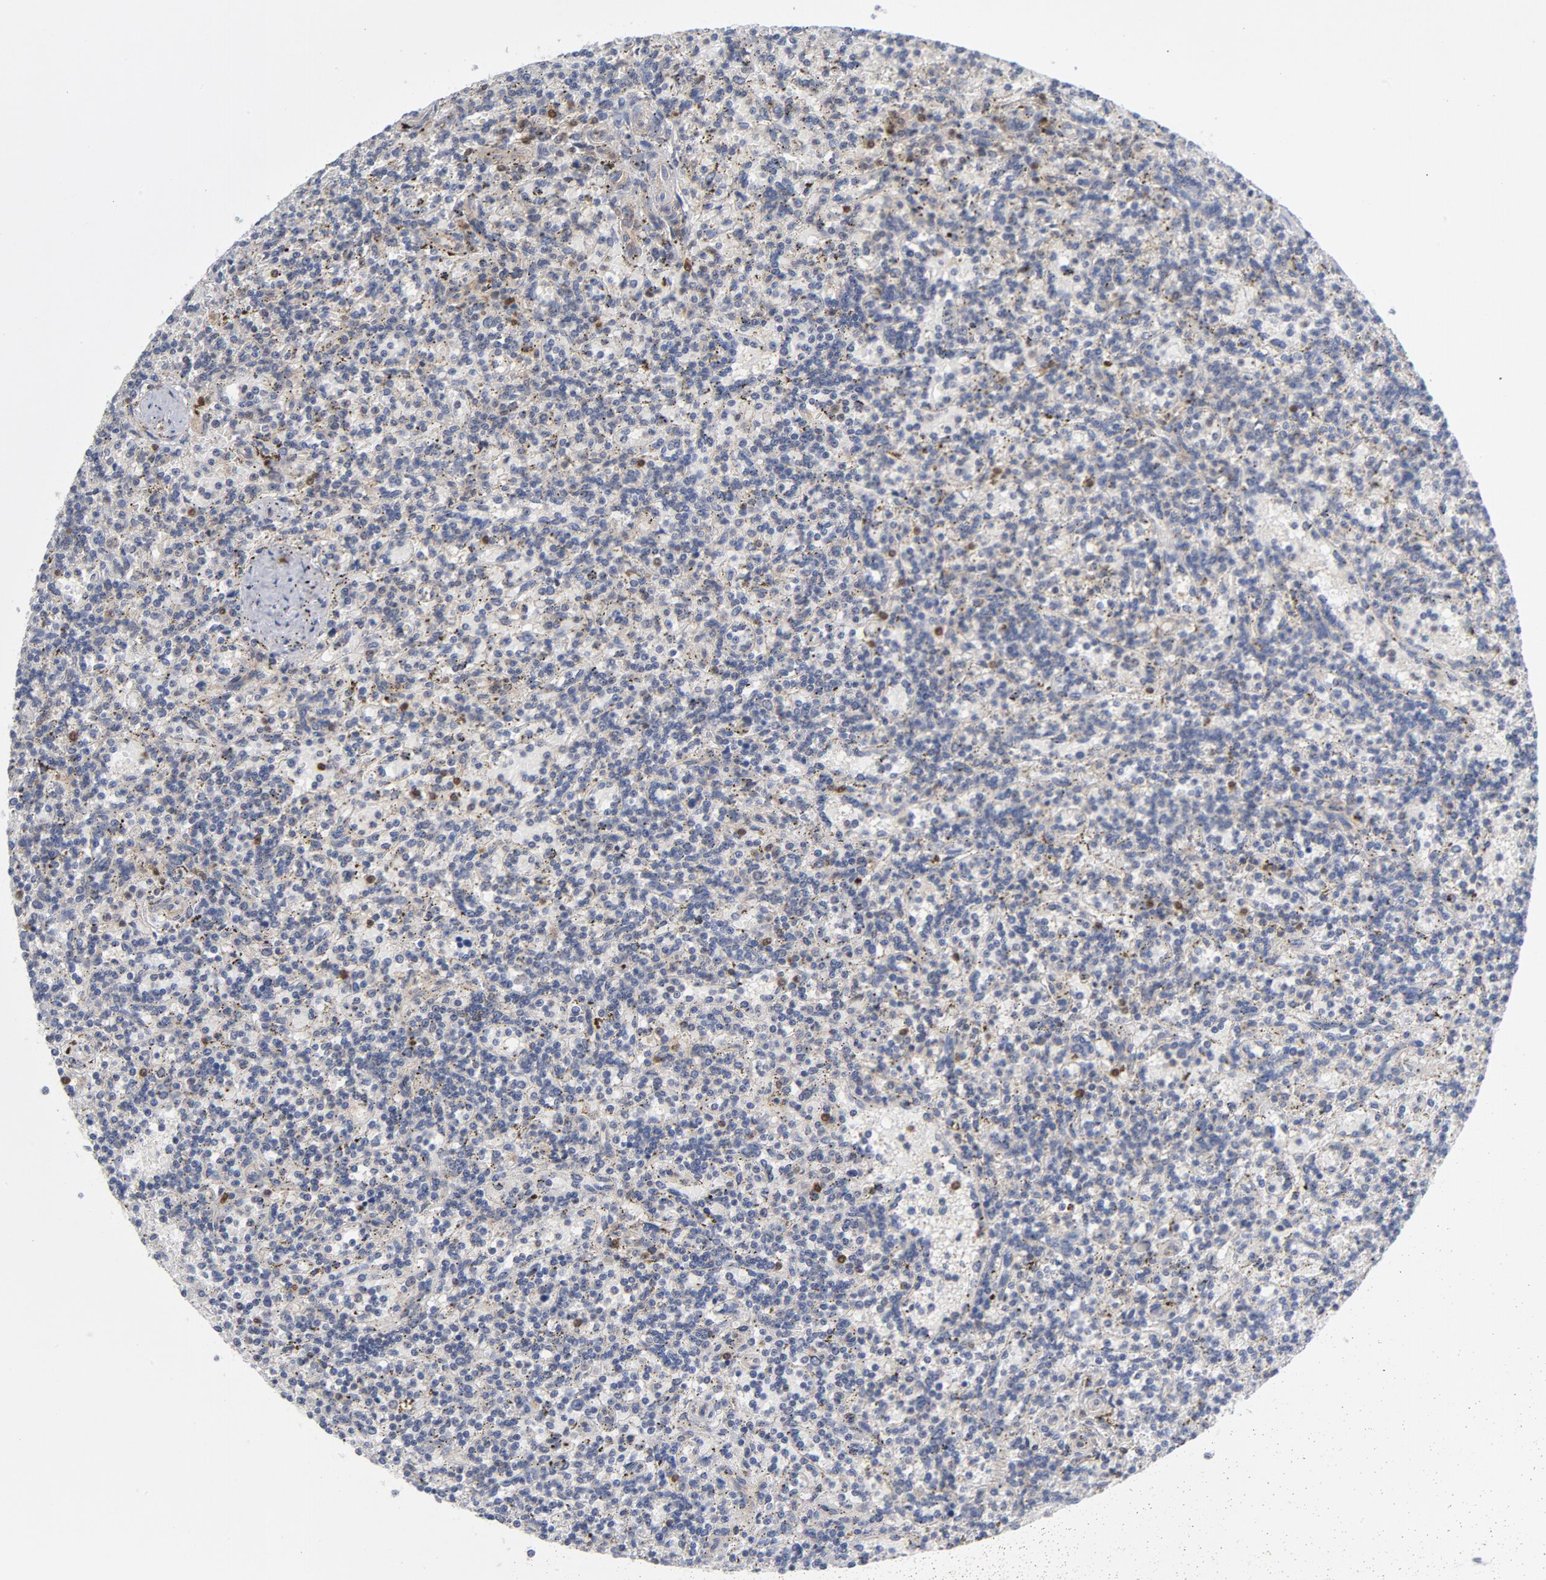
{"staining": {"intensity": "moderate", "quantity": "<25%", "location": "cytoplasmic/membranous"}, "tissue": "lymphoma", "cell_type": "Tumor cells", "image_type": "cancer", "snomed": [{"axis": "morphology", "description": "Malignant lymphoma, non-Hodgkin's type, Low grade"}, {"axis": "topography", "description": "Spleen"}], "caption": "An image showing moderate cytoplasmic/membranous staining in approximately <25% of tumor cells in low-grade malignant lymphoma, non-Hodgkin's type, as visualized by brown immunohistochemical staining.", "gene": "TRADD", "patient": {"sex": "male", "age": 73}}